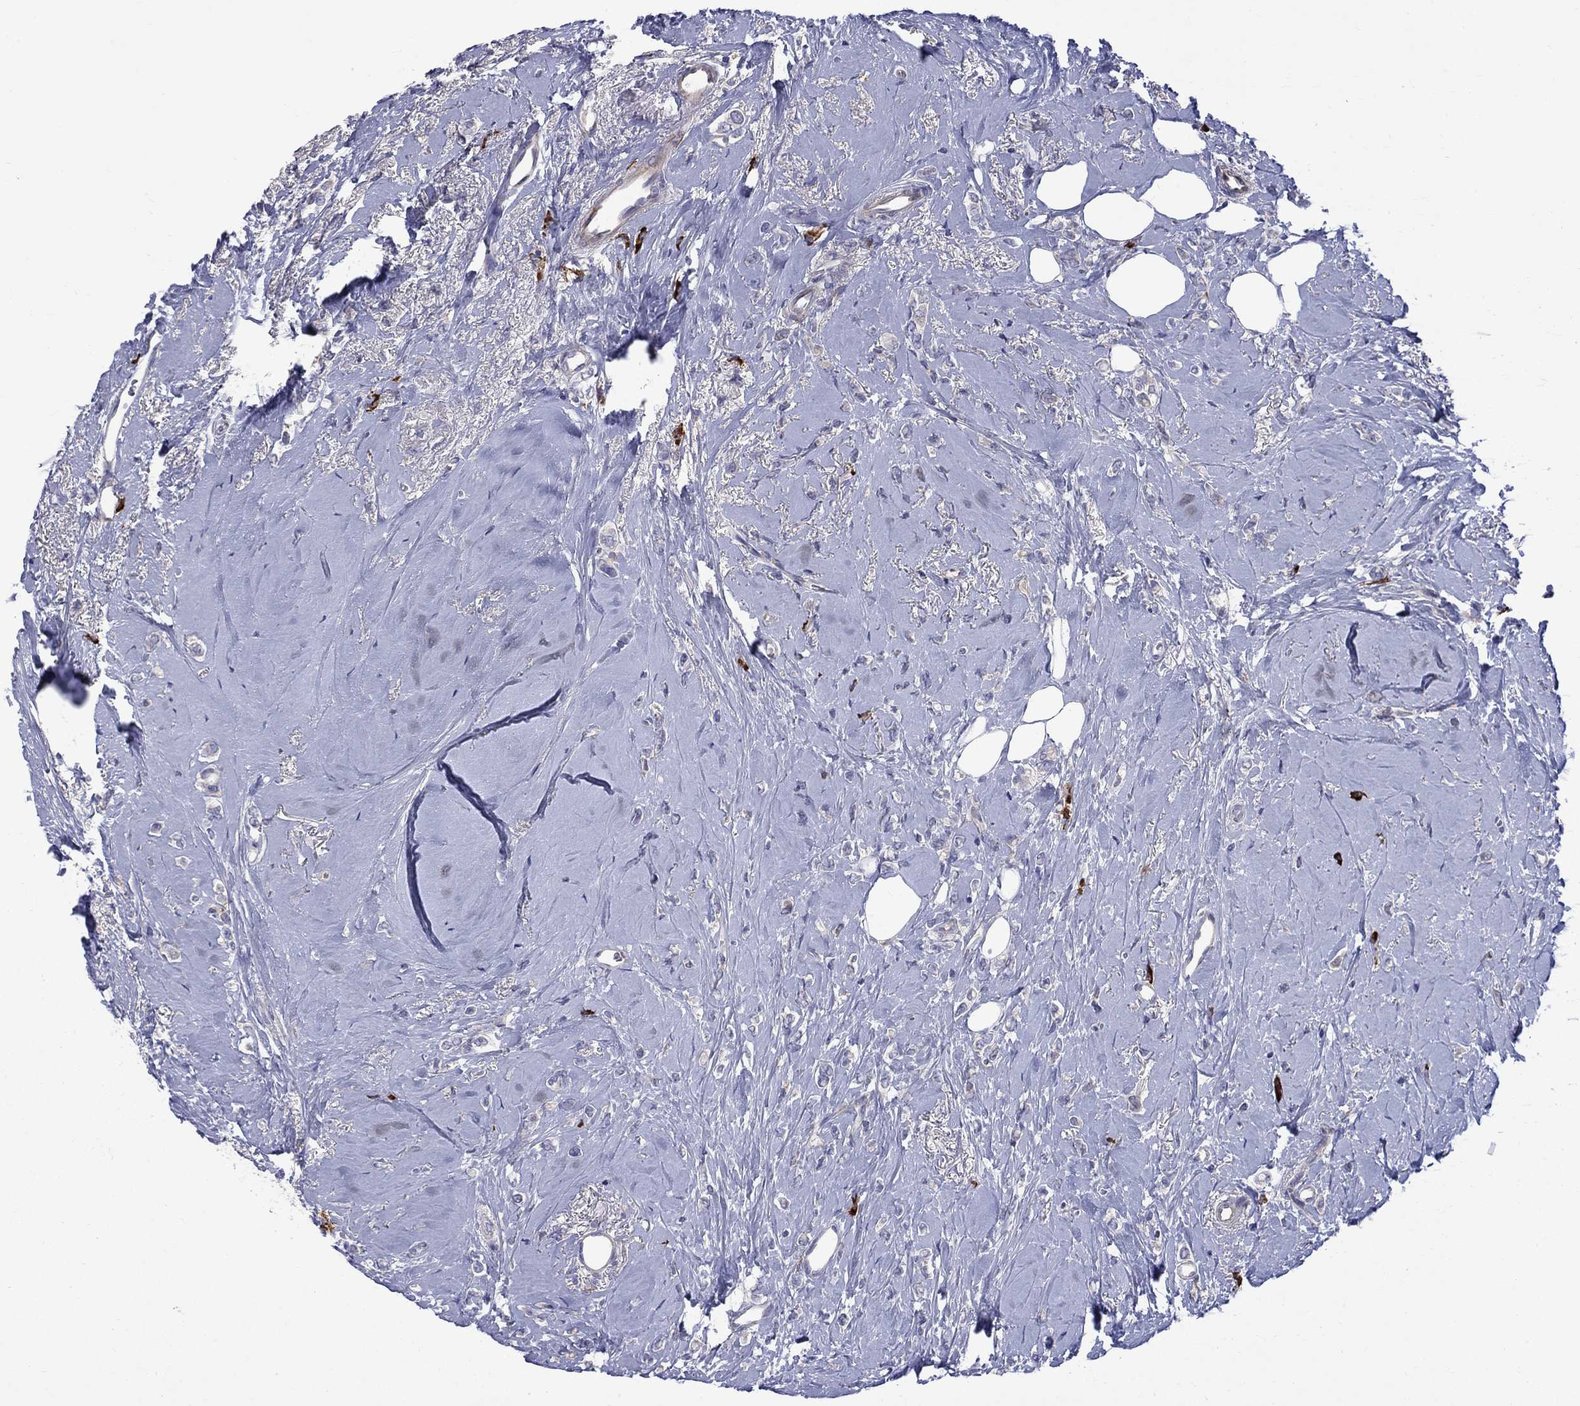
{"staining": {"intensity": "weak", "quantity": "25%-75%", "location": "cytoplasmic/membranous"}, "tissue": "breast cancer", "cell_type": "Tumor cells", "image_type": "cancer", "snomed": [{"axis": "morphology", "description": "Lobular carcinoma"}, {"axis": "topography", "description": "Breast"}], "caption": "Lobular carcinoma (breast) stained with IHC reveals weak cytoplasmic/membranous positivity in approximately 25%-75% of tumor cells.", "gene": "ASNS", "patient": {"sex": "female", "age": 66}}